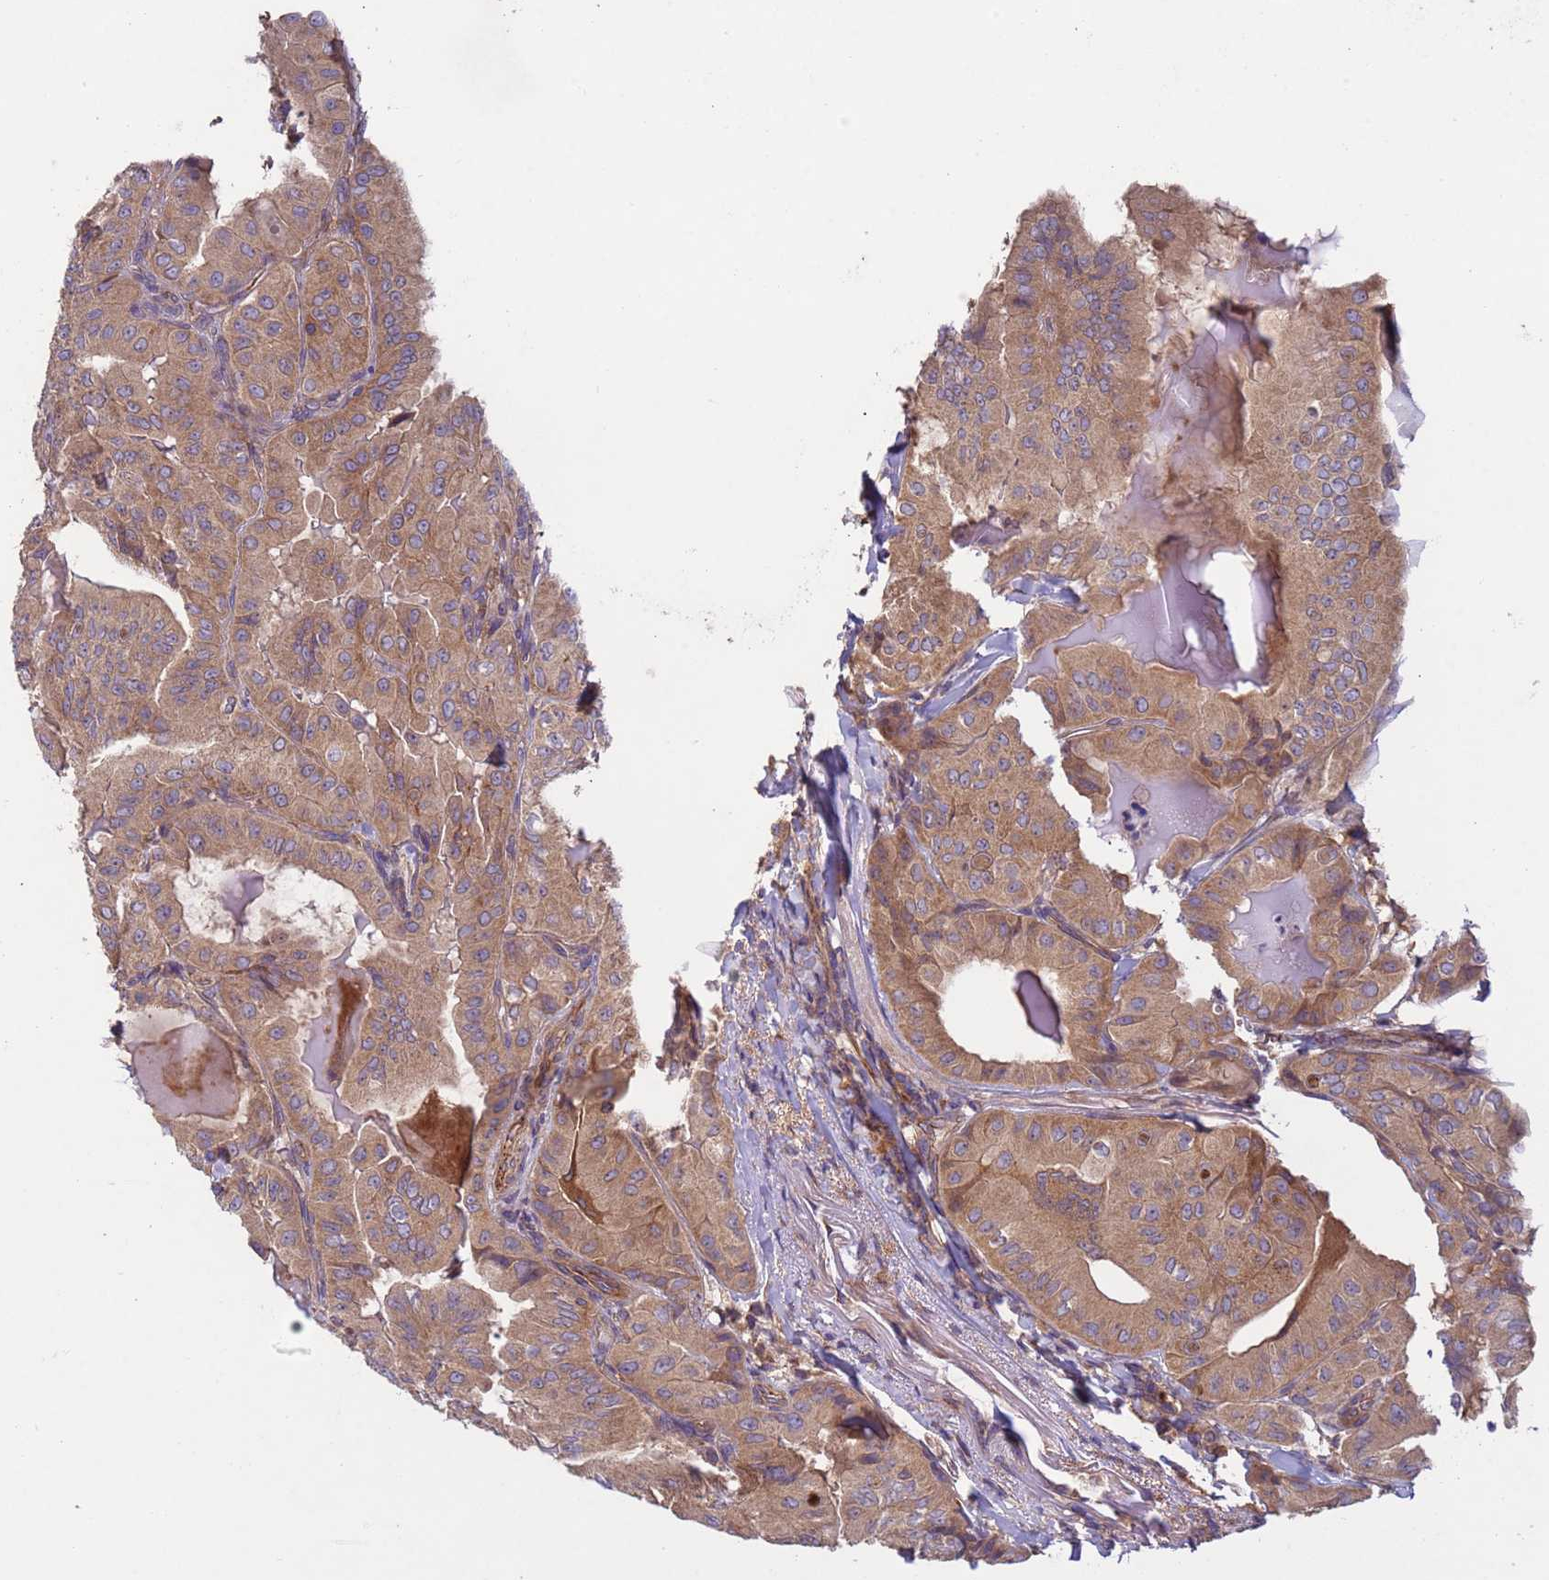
{"staining": {"intensity": "moderate", "quantity": ">75%", "location": "cytoplasmic/membranous"}, "tissue": "thyroid cancer", "cell_type": "Tumor cells", "image_type": "cancer", "snomed": [{"axis": "morphology", "description": "Papillary adenocarcinoma, NOS"}, {"axis": "topography", "description": "Thyroid gland"}], "caption": "This image shows immunohistochemistry (IHC) staining of thyroid cancer (papillary adenocarcinoma), with medium moderate cytoplasmic/membranous positivity in about >75% of tumor cells.", "gene": "RAB10", "patient": {"sex": "female", "age": 68}}